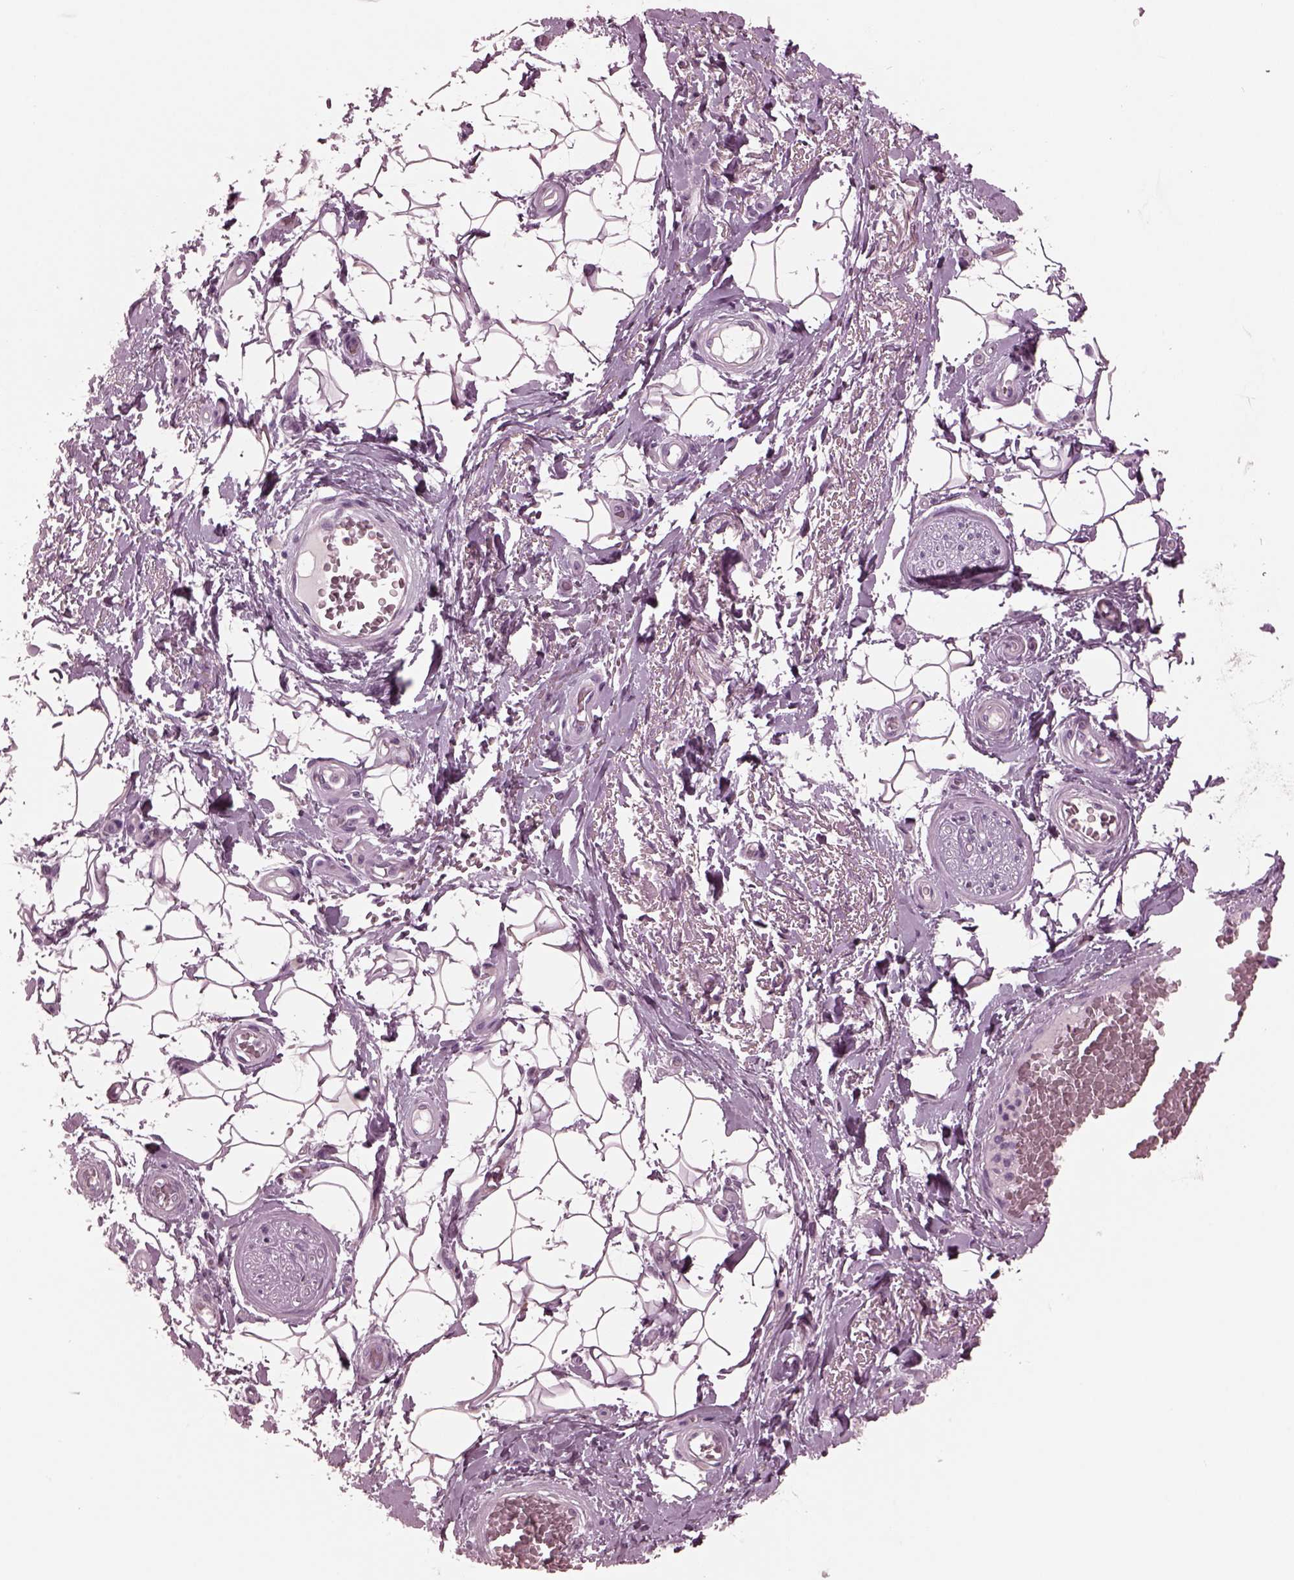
{"staining": {"intensity": "negative", "quantity": "none", "location": "none"}, "tissue": "adipose tissue", "cell_type": "Adipocytes", "image_type": "normal", "snomed": [{"axis": "morphology", "description": "Normal tissue, NOS"}, {"axis": "topography", "description": "Anal"}, {"axis": "topography", "description": "Peripheral nerve tissue"}], "caption": "This micrograph is of normal adipose tissue stained with immunohistochemistry to label a protein in brown with the nuclei are counter-stained blue. There is no expression in adipocytes. The staining is performed using DAB (3,3'-diaminobenzidine) brown chromogen with nuclei counter-stained in using hematoxylin.", "gene": "MIB2", "patient": {"sex": "male", "age": 53}}